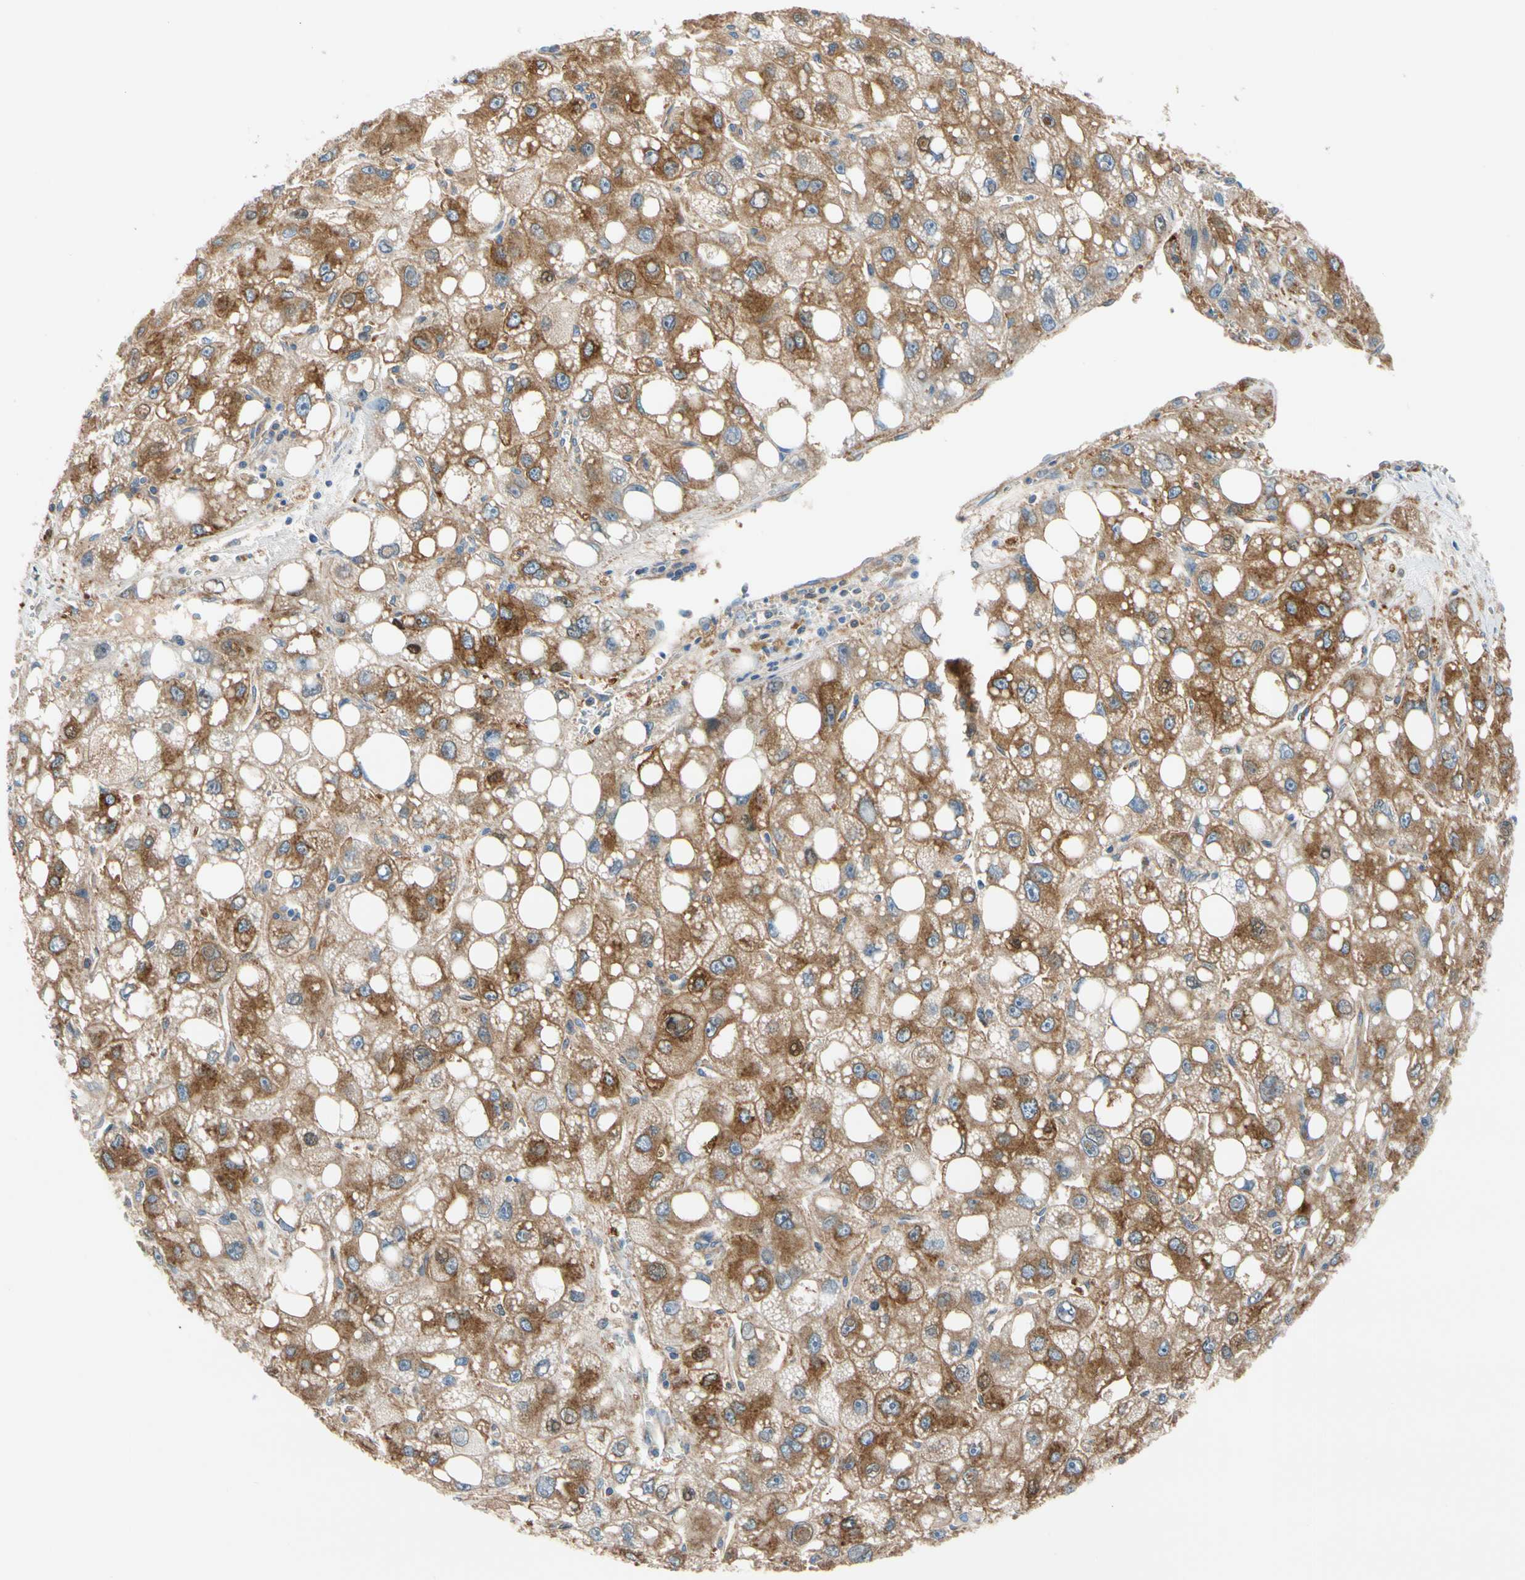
{"staining": {"intensity": "strong", "quantity": ">75%", "location": "cytoplasmic/membranous"}, "tissue": "liver cancer", "cell_type": "Tumor cells", "image_type": "cancer", "snomed": [{"axis": "morphology", "description": "Carcinoma, Hepatocellular, NOS"}, {"axis": "topography", "description": "Liver"}], "caption": "Immunohistochemistry micrograph of neoplastic tissue: hepatocellular carcinoma (liver) stained using immunohistochemistry (IHC) displays high levels of strong protein expression localized specifically in the cytoplasmic/membranous of tumor cells, appearing as a cytoplasmic/membranous brown color.", "gene": "GPHN", "patient": {"sex": "male", "age": 55}}